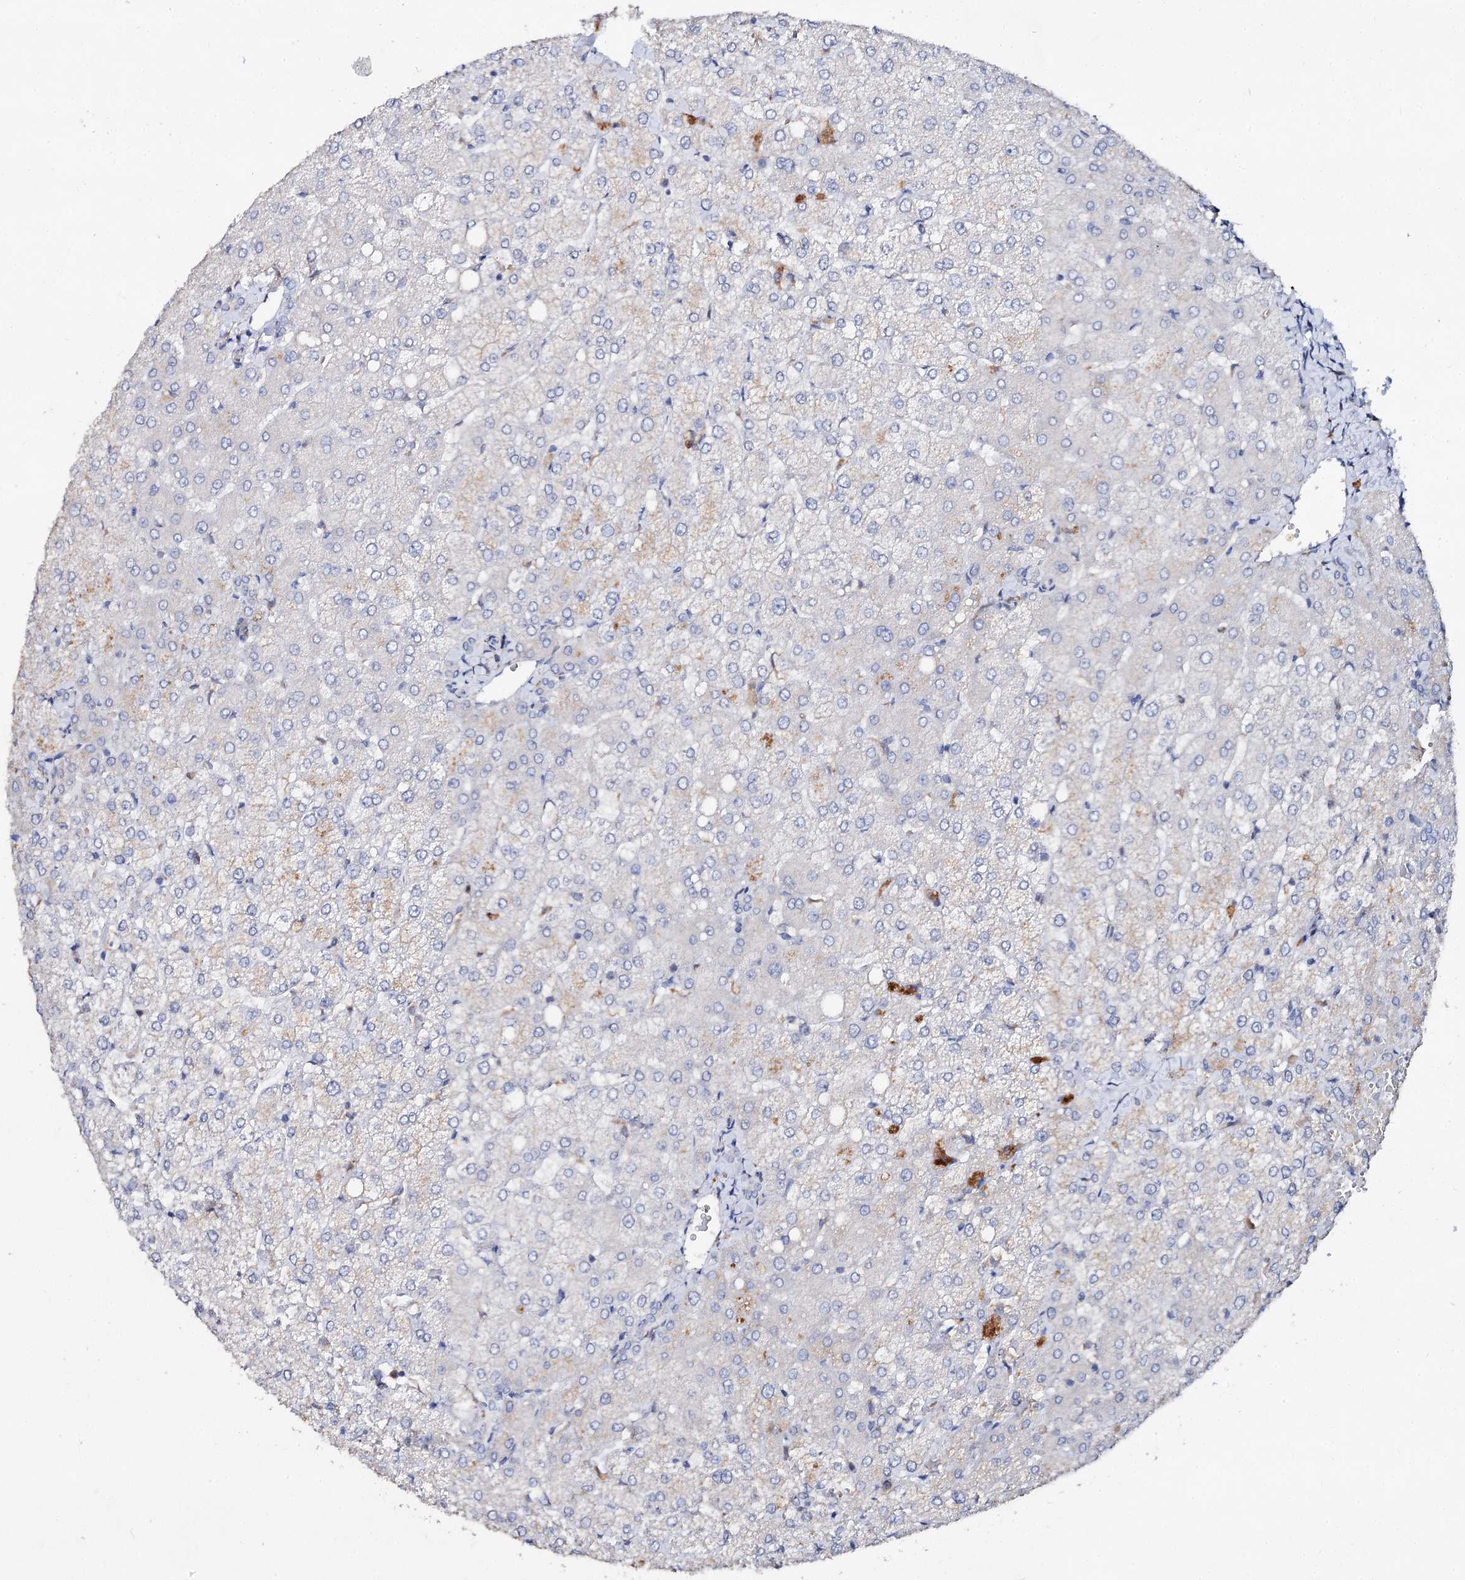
{"staining": {"intensity": "negative", "quantity": "none", "location": "none"}, "tissue": "liver", "cell_type": "Cholangiocytes", "image_type": "normal", "snomed": [{"axis": "morphology", "description": "Normal tissue, NOS"}, {"axis": "topography", "description": "Liver"}], "caption": "DAB immunohistochemical staining of normal liver displays no significant staining in cholangiocytes.", "gene": "HVCN1", "patient": {"sex": "female", "age": 54}}